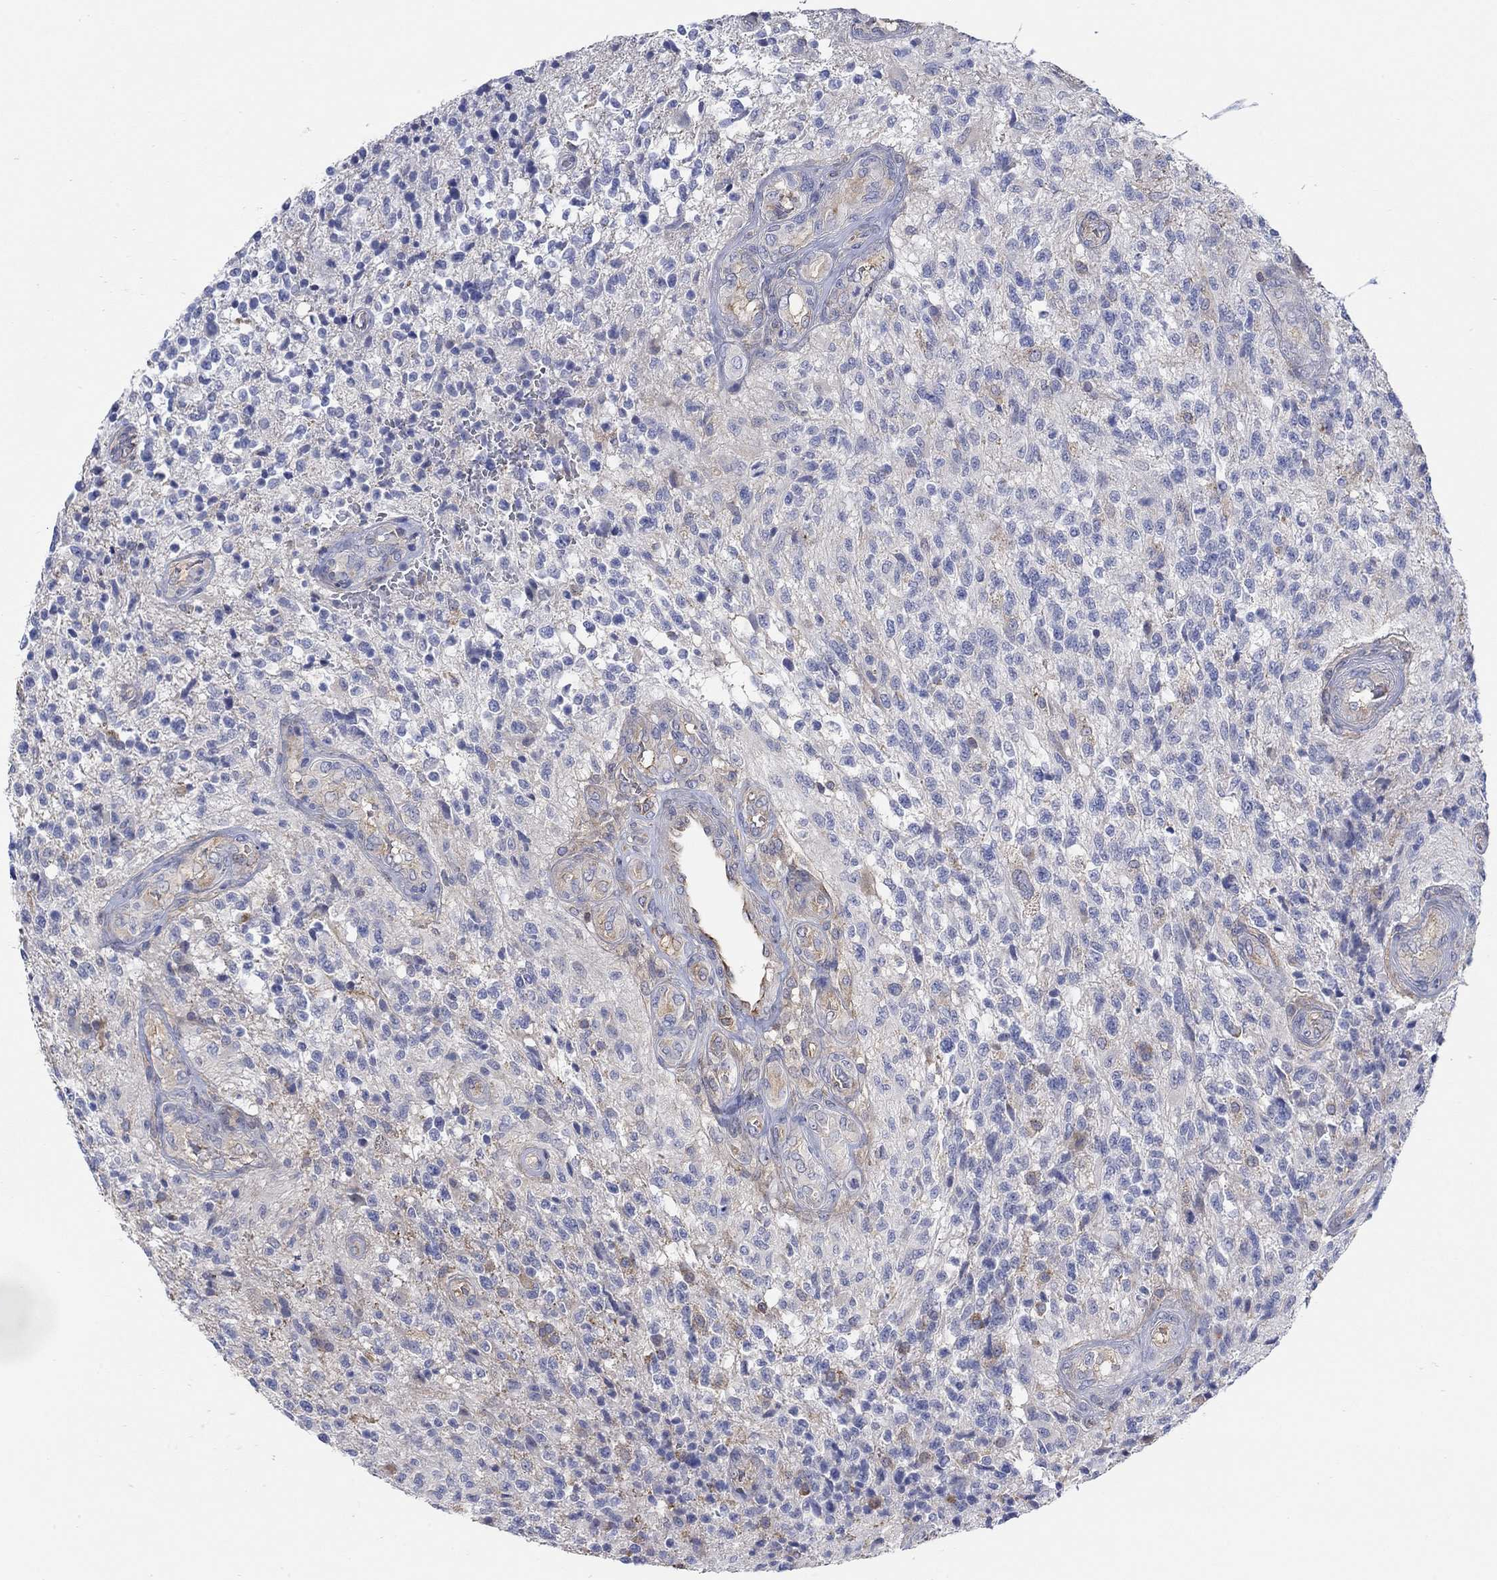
{"staining": {"intensity": "negative", "quantity": "none", "location": "none"}, "tissue": "glioma", "cell_type": "Tumor cells", "image_type": "cancer", "snomed": [{"axis": "morphology", "description": "Glioma, malignant, High grade"}, {"axis": "topography", "description": "Brain"}], "caption": "The immunohistochemistry micrograph has no significant staining in tumor cells of malignant glioma (high-grade) tissue.", "gene": "TEKT3", "patient": {"sex": "male", "age": 56}}